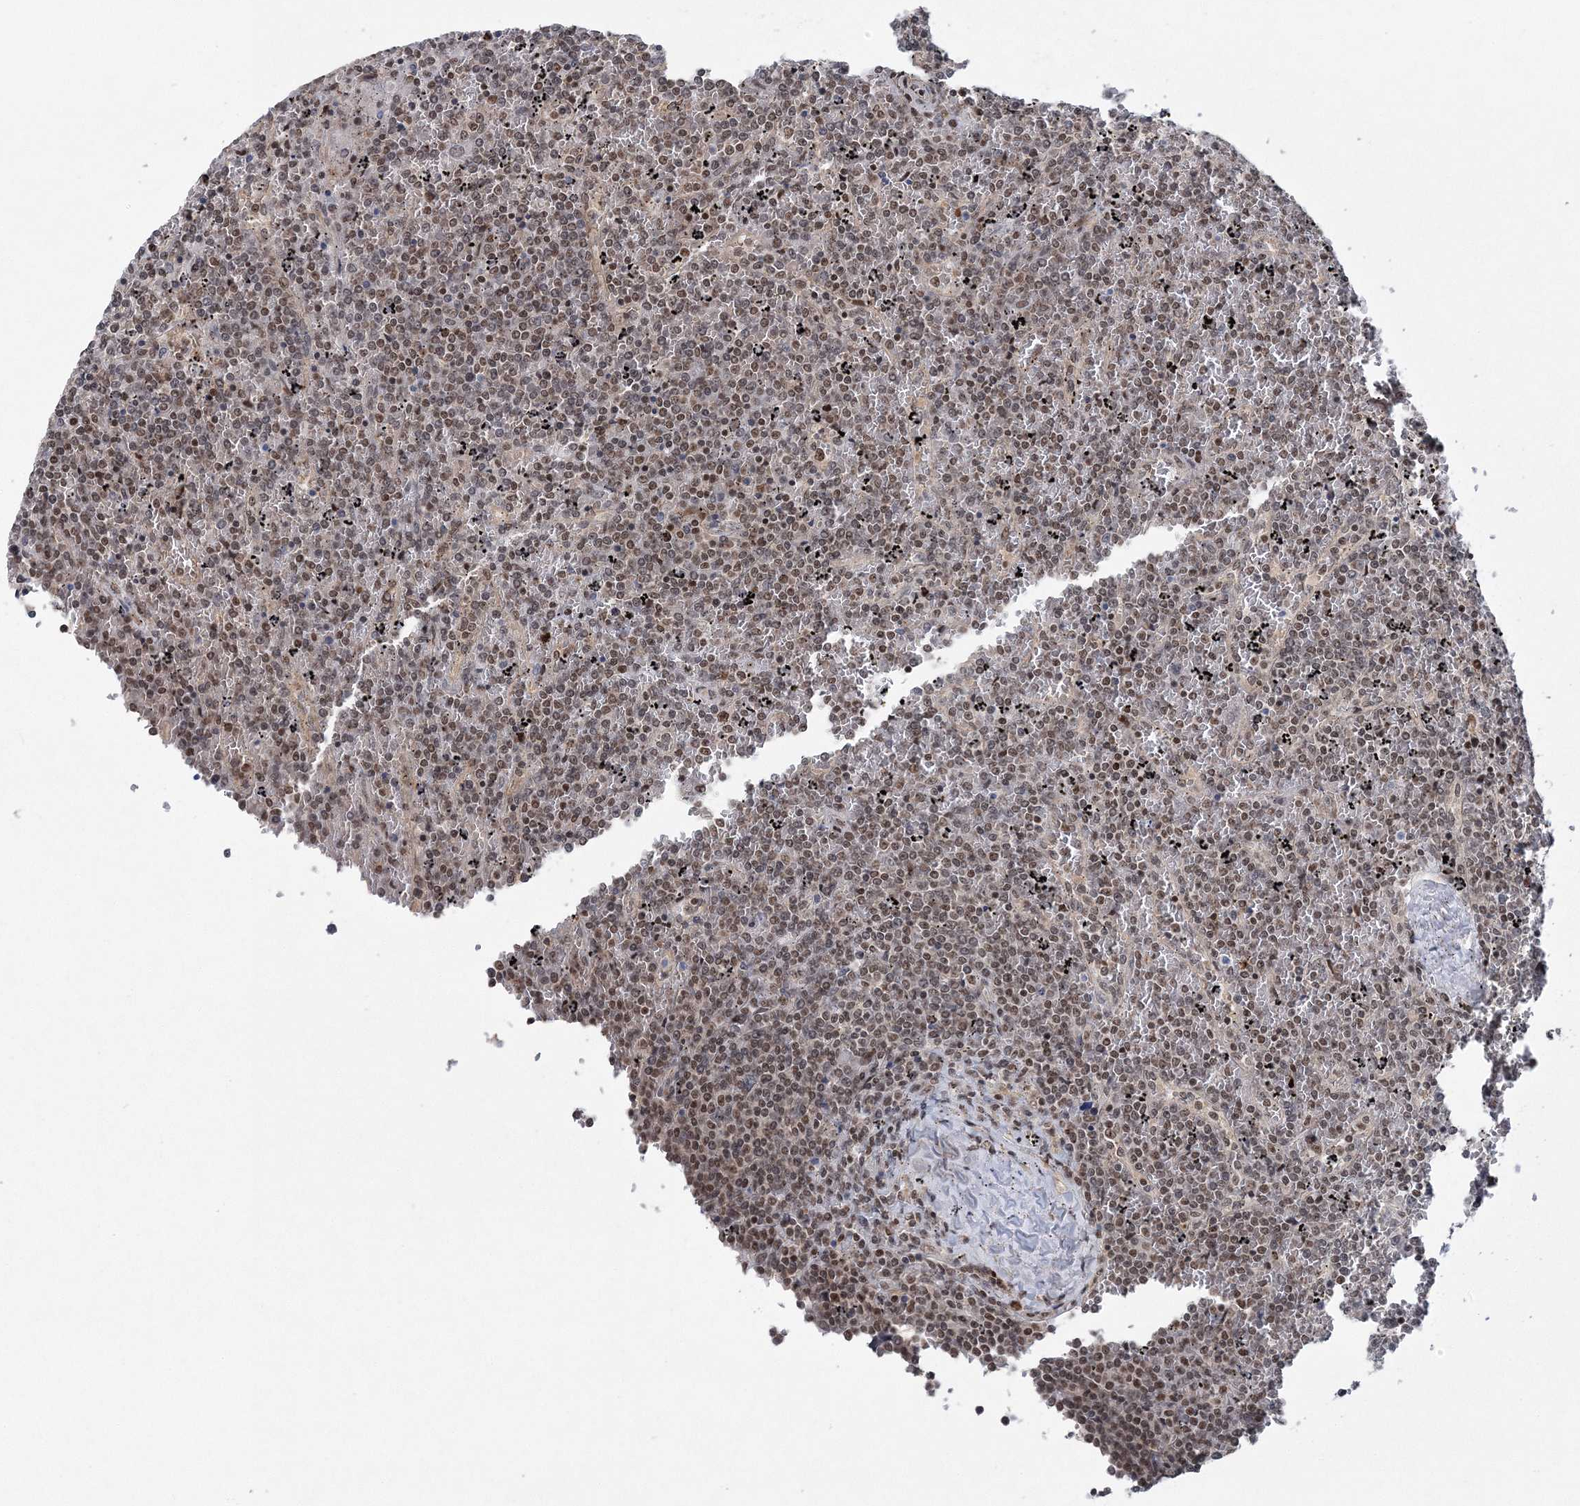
{"staining": {"intensity": "moderate", "quantity": ">75%", "location": "nuclear"}, "tissue": "lymphoma", "cell_type": "Tumor cells", "image_type": "cancer", "snomed": [{"axis": "morphology", "description": "Malignant lymphoma, non-Hodgkin's type, Low grade"}, {"axis": "topography", "description": "Spleen"}], "caption": "About >75% of tumor cells in human lymphoma show moderate nuclear protein positivity as visualized by brown immunohistochemical staining.", "gene": "PDS5A", "patient": {"sex": "female", "age": 19}}